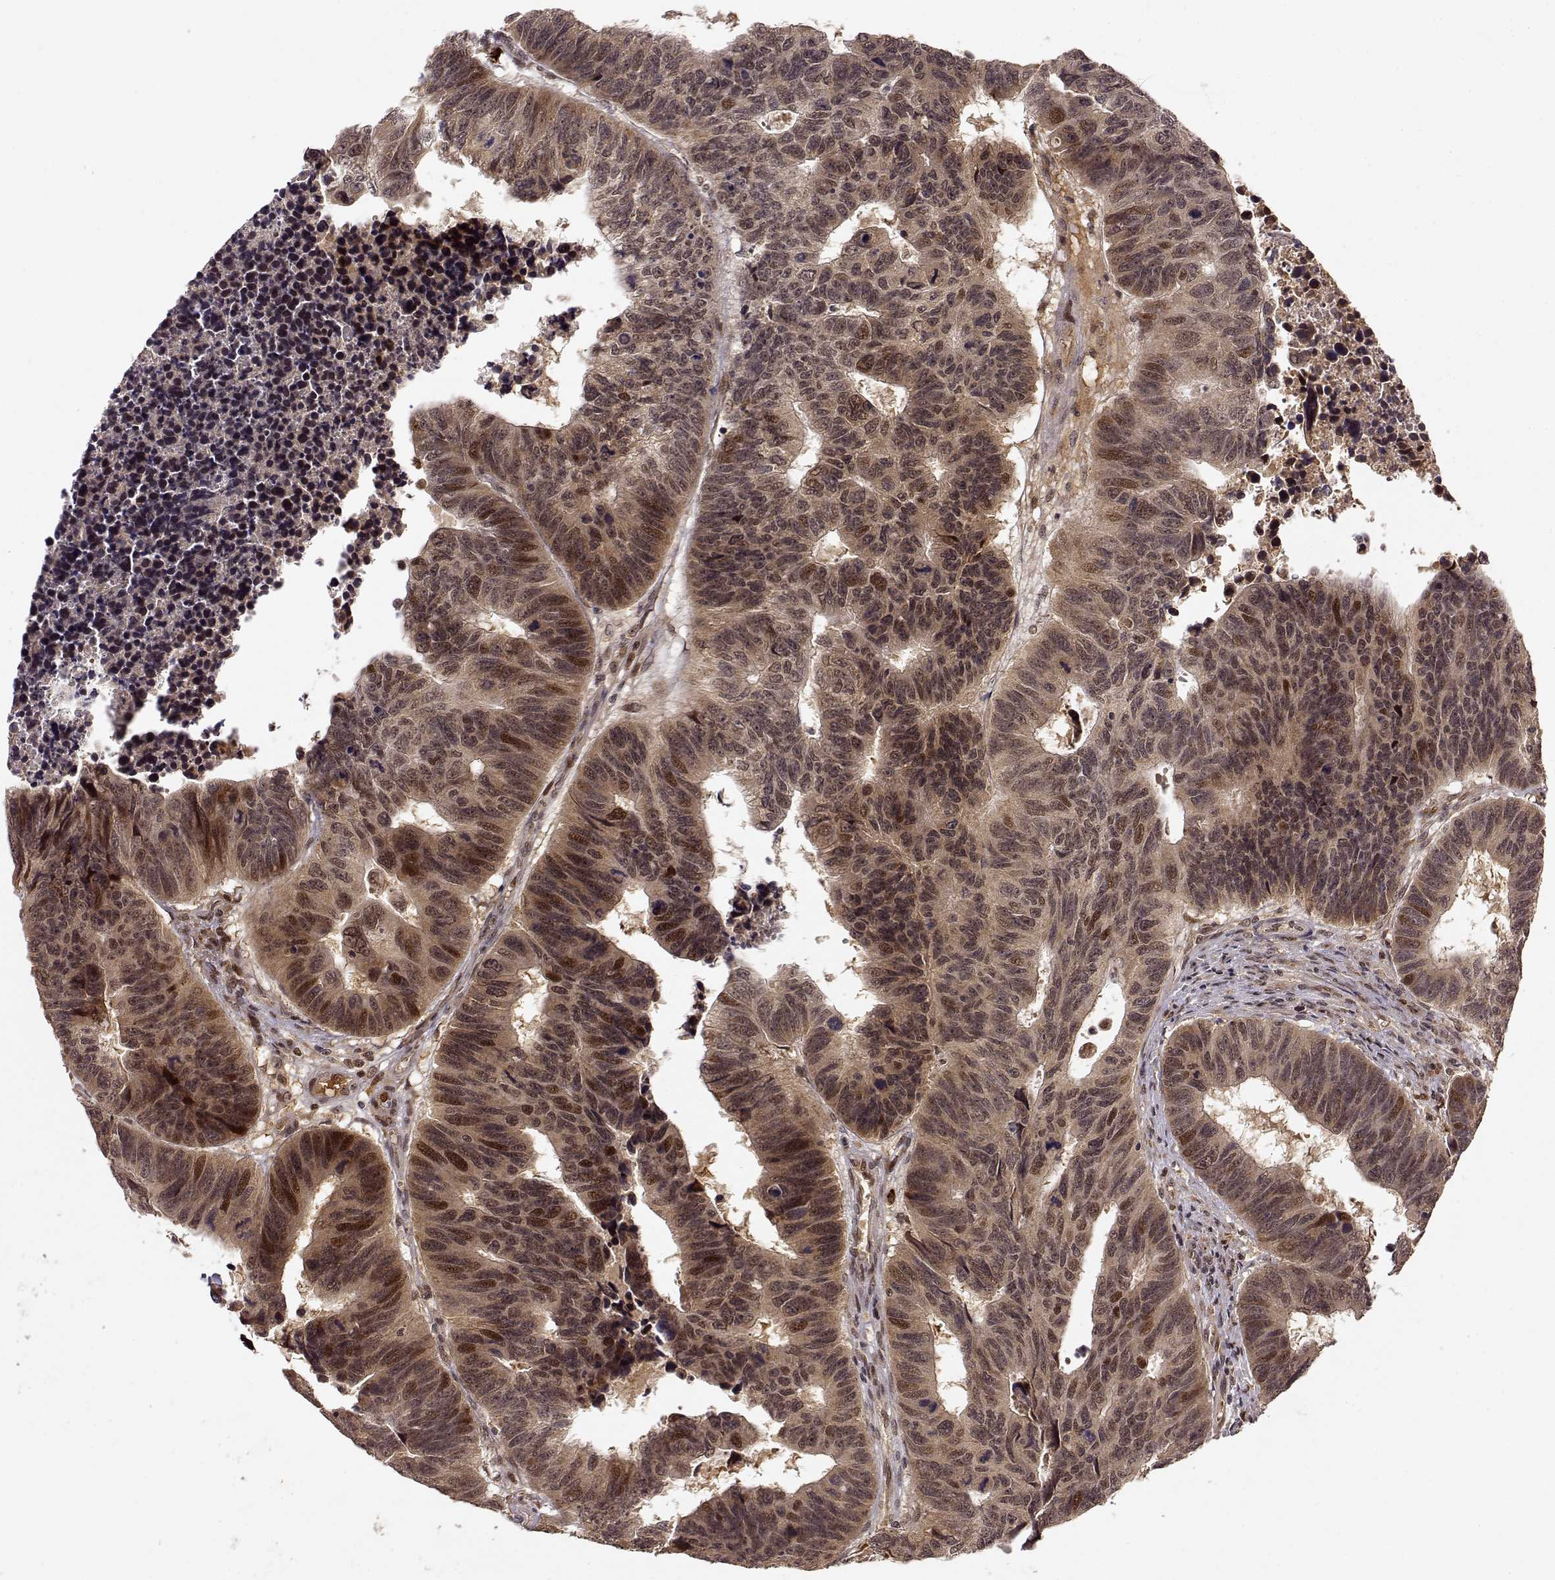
{"staining": {"intensity": "strong", "quantity": "<25%", "location": "nuclear"}, "tissue": "colorectal cancer", "cell_type": "Tumor cells", "image_type": "cancer", "snomed": [{"axis": "morphology", "description": "Adenocarcinoma, NOS"}, {"axis": "topography", "description": "Rectum"}], "caption": "Immunohistochemistry staining of adenocarcinoma (colorectal), which shows medium levels of strong nuclear expression in approximately <25% of tumor cells indicating strong nuclear protein staining. The staining was performed using DAB (brown) for protein detection and nuclei were counterstained in hematoxylin (blue).", "gene": "MAEA", "patient": {"sex": "female", "age": 85}}